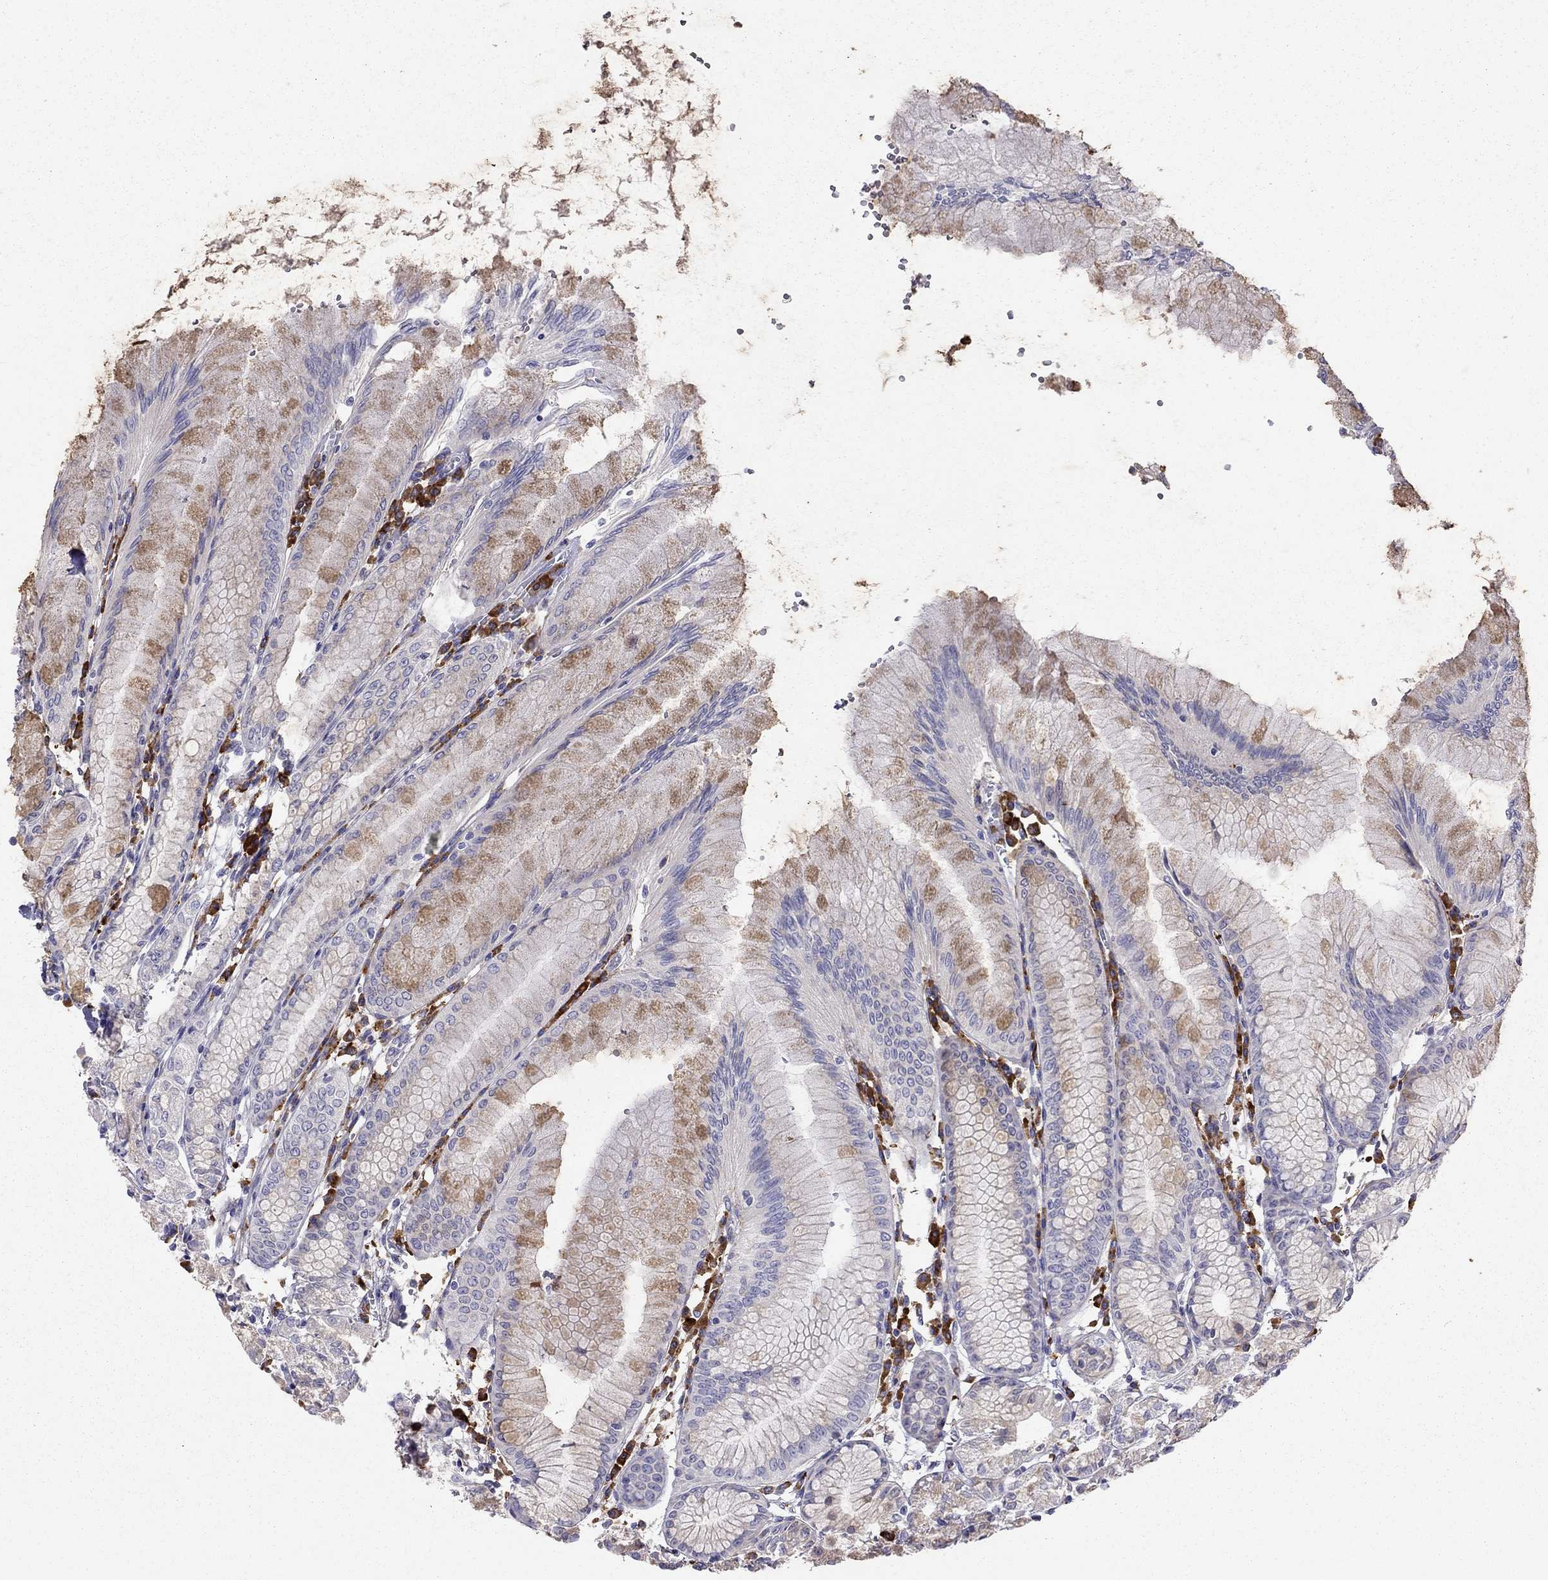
{"staining": {"intensity": "moderate", "quantity": "25%-75%", "location": "cytoplasmic/membranous"}, "tissue": "stomach", "cell_type": "Glandular cells", "image_type": "normal", "snomed": [{"axis": "morphology", "description": "Normal tissue, NOS"}, {"axis": "topography", "description": "Skeletal muscle"}, {"axis": "topography", "description": "Stomach"}], "caption": "A high-resolution image shows immunohistochemistry staining of unremarkable stomach, which reveals moderate cytoplasmic/membranous positivity in about 25%-75% of glandular cells.", "gene": "LONRF2", "patient": {"sex": "female", "age": 57}}